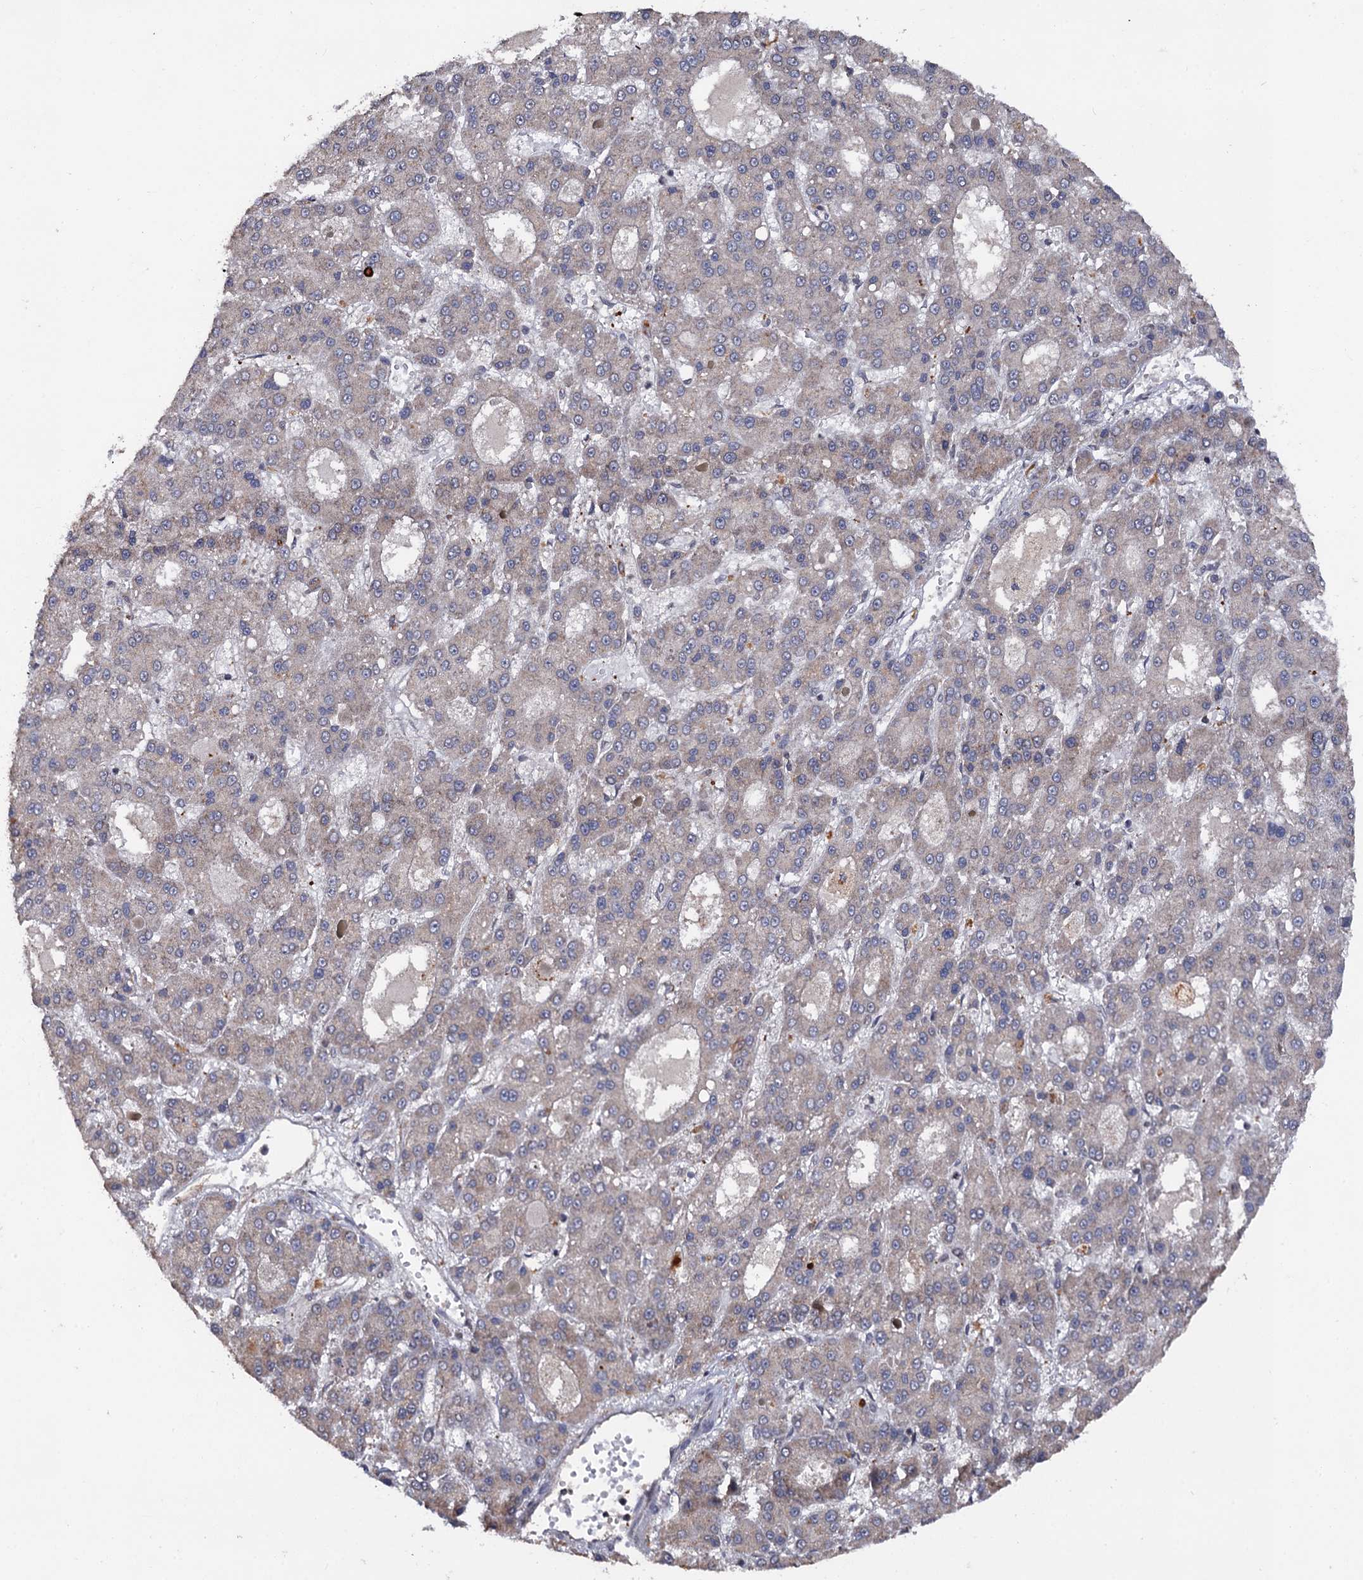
{"staining": {"intensity": "negative", "quantity": "none", "location": "none"}, "tissue": "liver cancer", "cell_type": "Tumor cells", "image_type": "cancer", "snomed": [{"axis": "morphology", "description": "Carcinoma, Hepatocellular, NOS"}, {"axis": "topography", "description": "Liver"}], "caption": "Liver cancer (hepatocellular carcinoma) was stained to show a protein in brown. There is no significant expression in tumor cells. (Immunohistochemistry, brightfield microscopy, high magnification).", "gene": "LRRC63", "patient": {"sex": "male", "age": 70}}